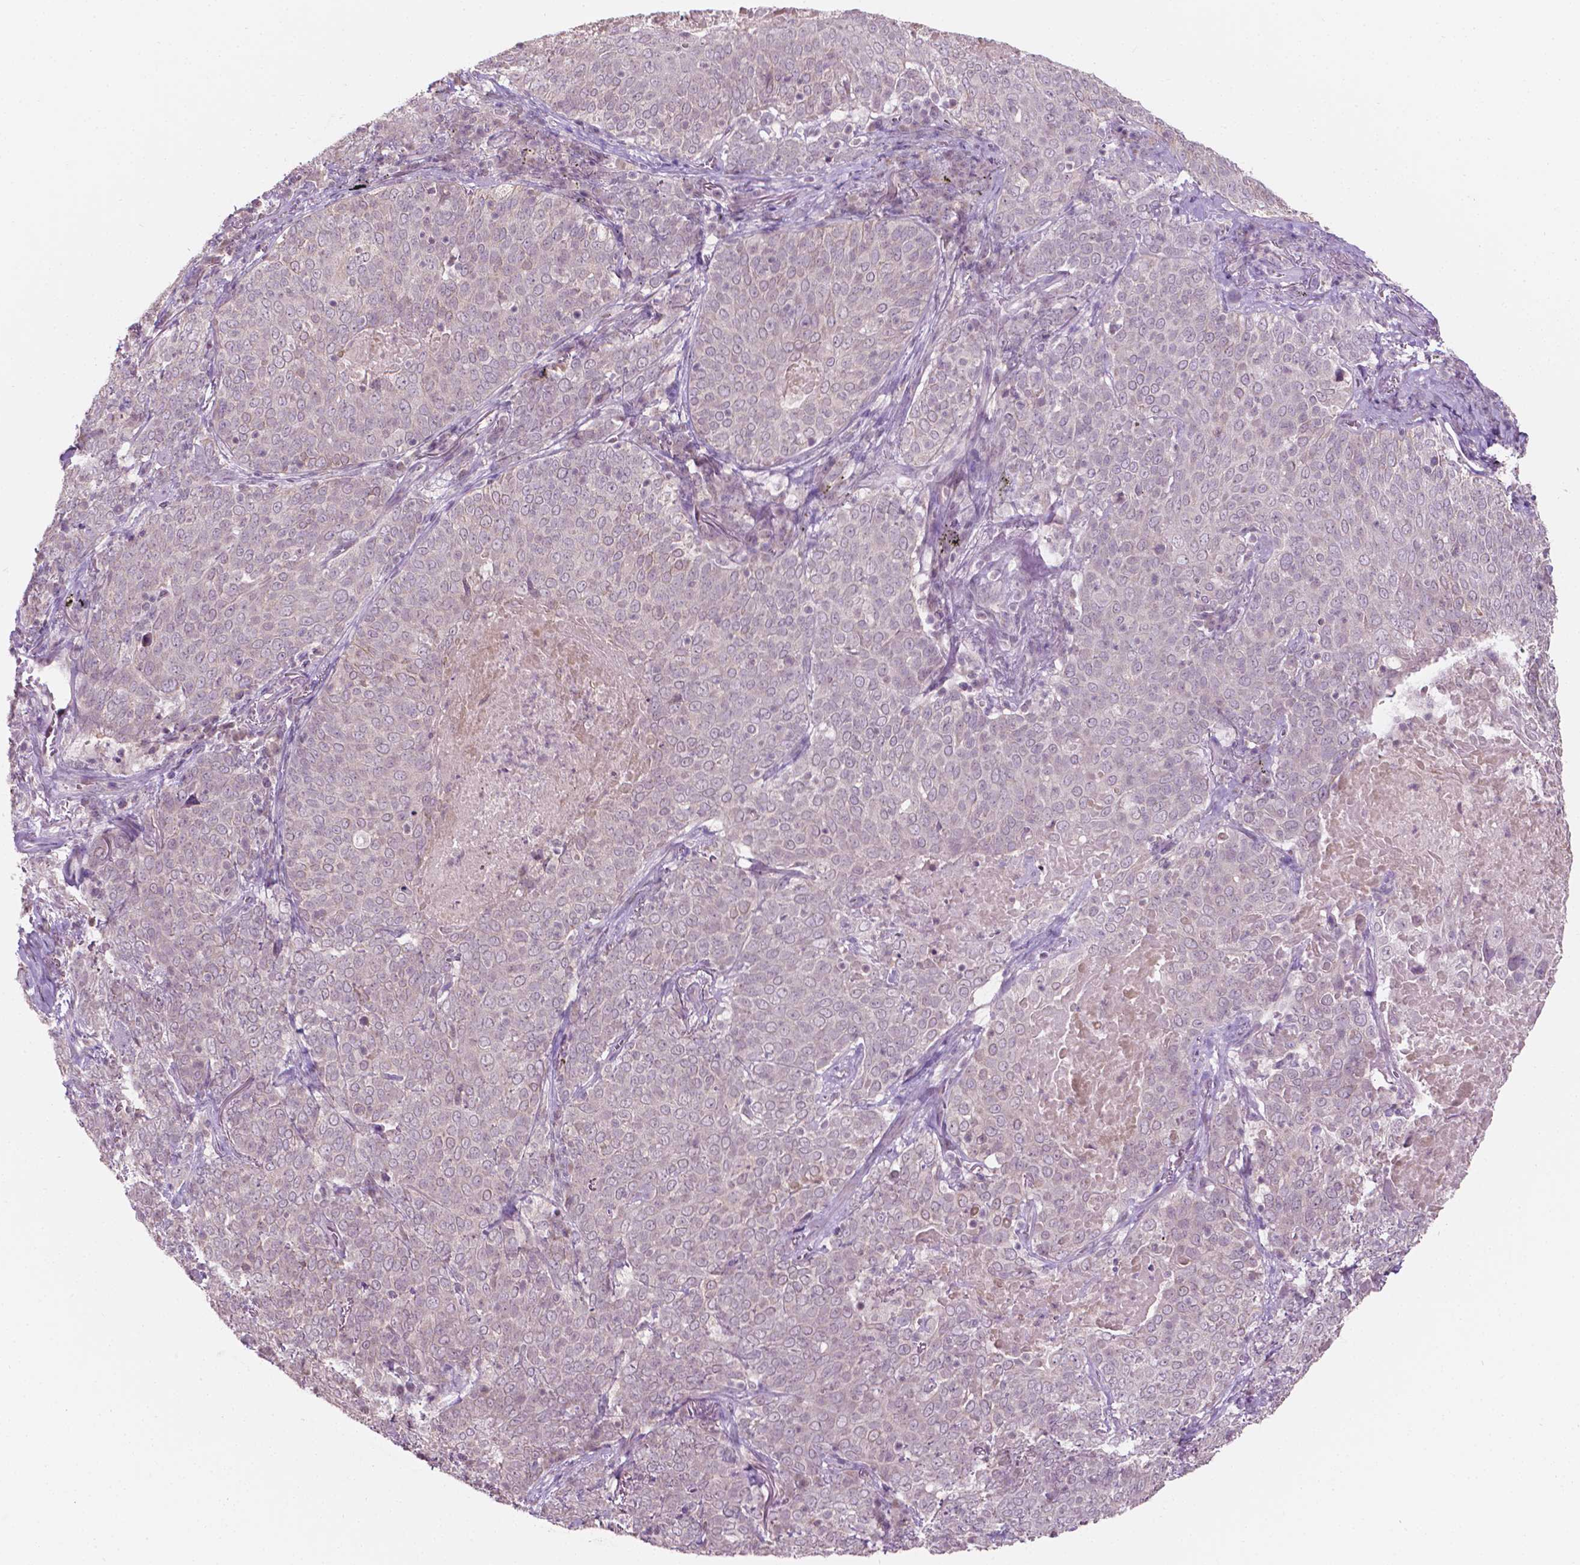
{"staining": {"intensity": "negative", "quantity": "none", "location": "none"}, "tissue": "lung cancer", "cell_type": "Tumor cells", "image_type": "cancer", "snomed": [{"axis": "morphology", "description": "Squamous cell carcinoma, NOS"}, {"axis": "topography", "description": "Lung"}], "caption": "IHC histopathology image of neoplastic tissue: human lung squamous cell carcinoma stained with DAB displays no significant protein staining in tumor cells.", "gene": "NOS1AP", "patient": {"sex": "male", "age": 82}}